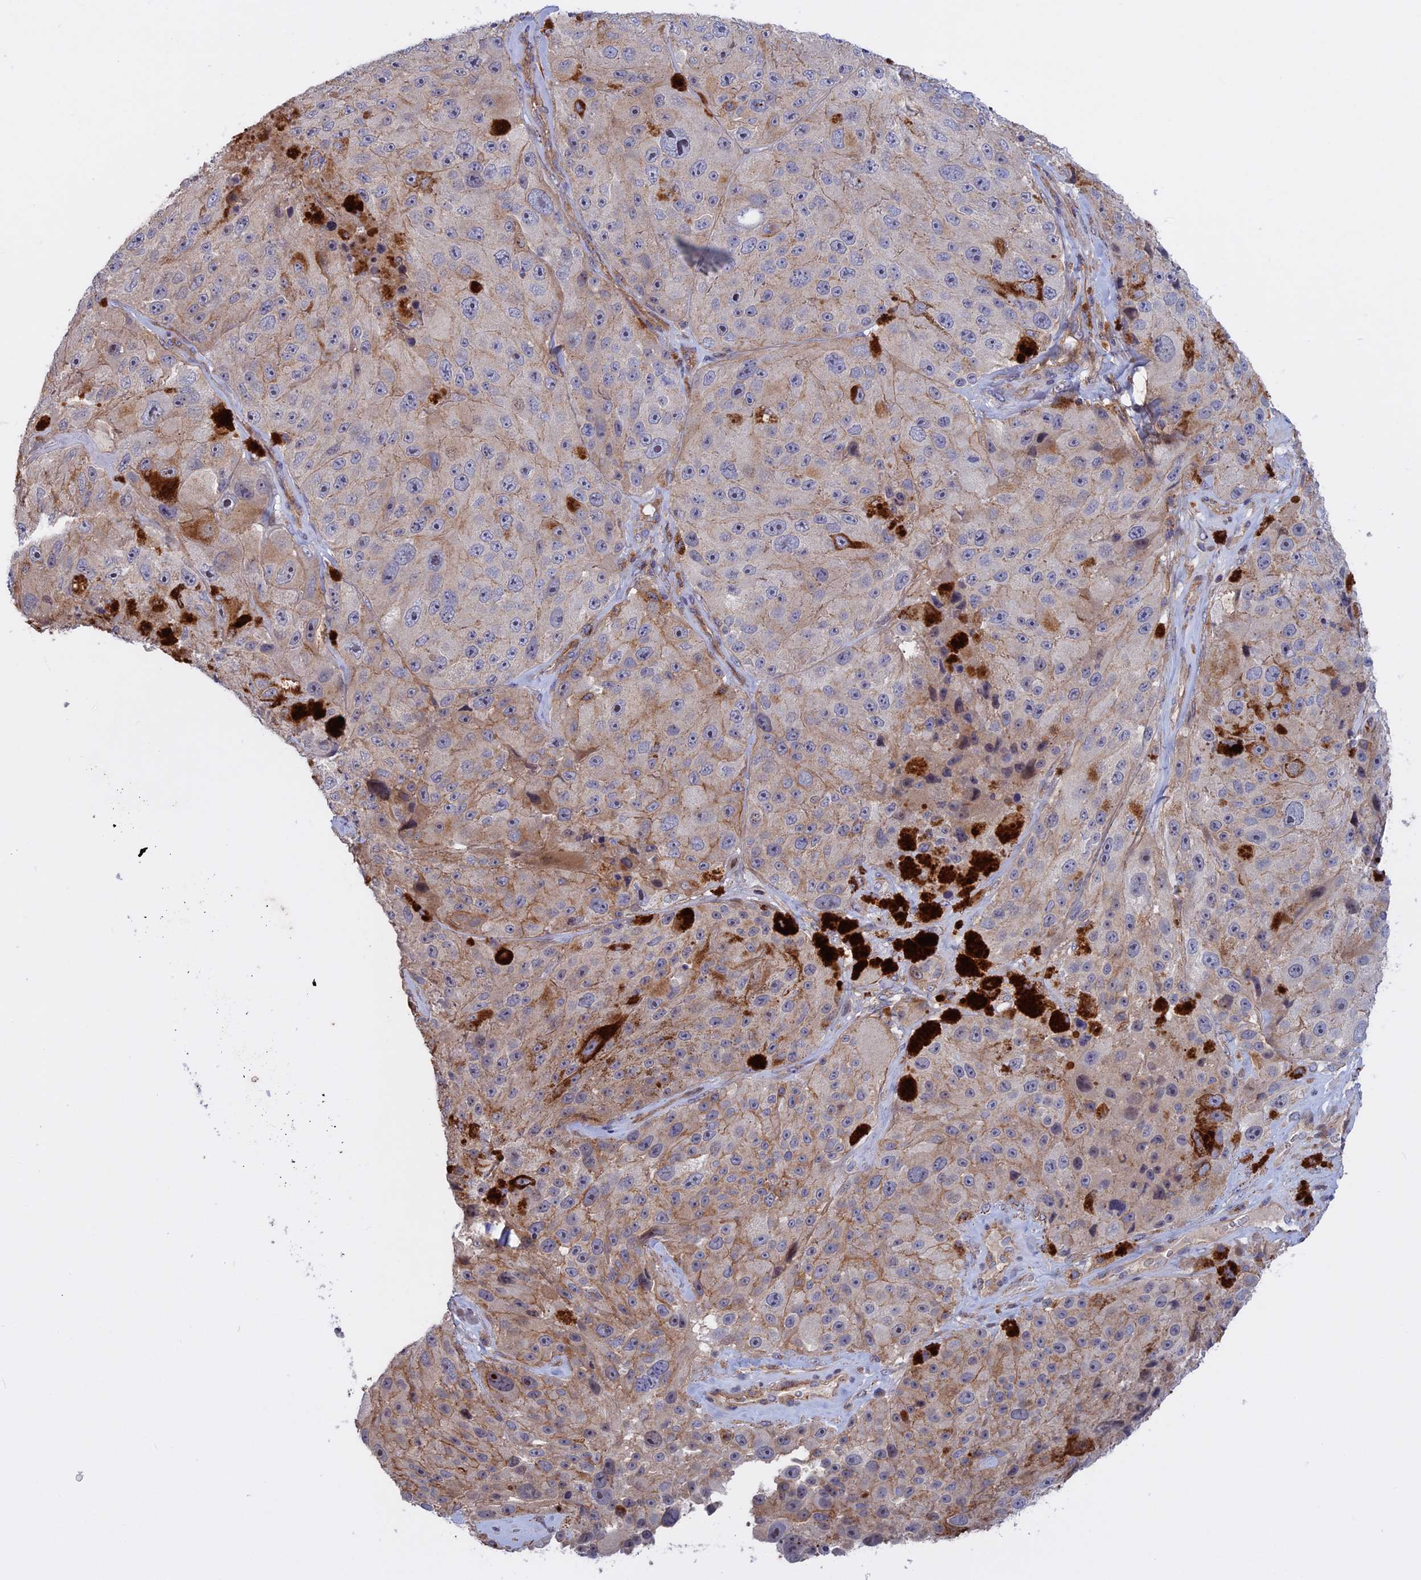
{"staining": {"intensity": "negative", "quantity": "none", "location": "none"}, "tissue": "melanoma", "cell_type": "Tumor cells", "image_type": "cancer", "snomed": [{"axis": "morphology", "description": "Malignant melanoma, Metastatic site"}, {"axis": "topography", "description": "Lymph node"}], "caption": "A histopathology image of melanoma stained for a protein exhibits no brown staining in tumor cells.", "gene": "LYPD5", "patient": {"sex": "male", "age": 62}}